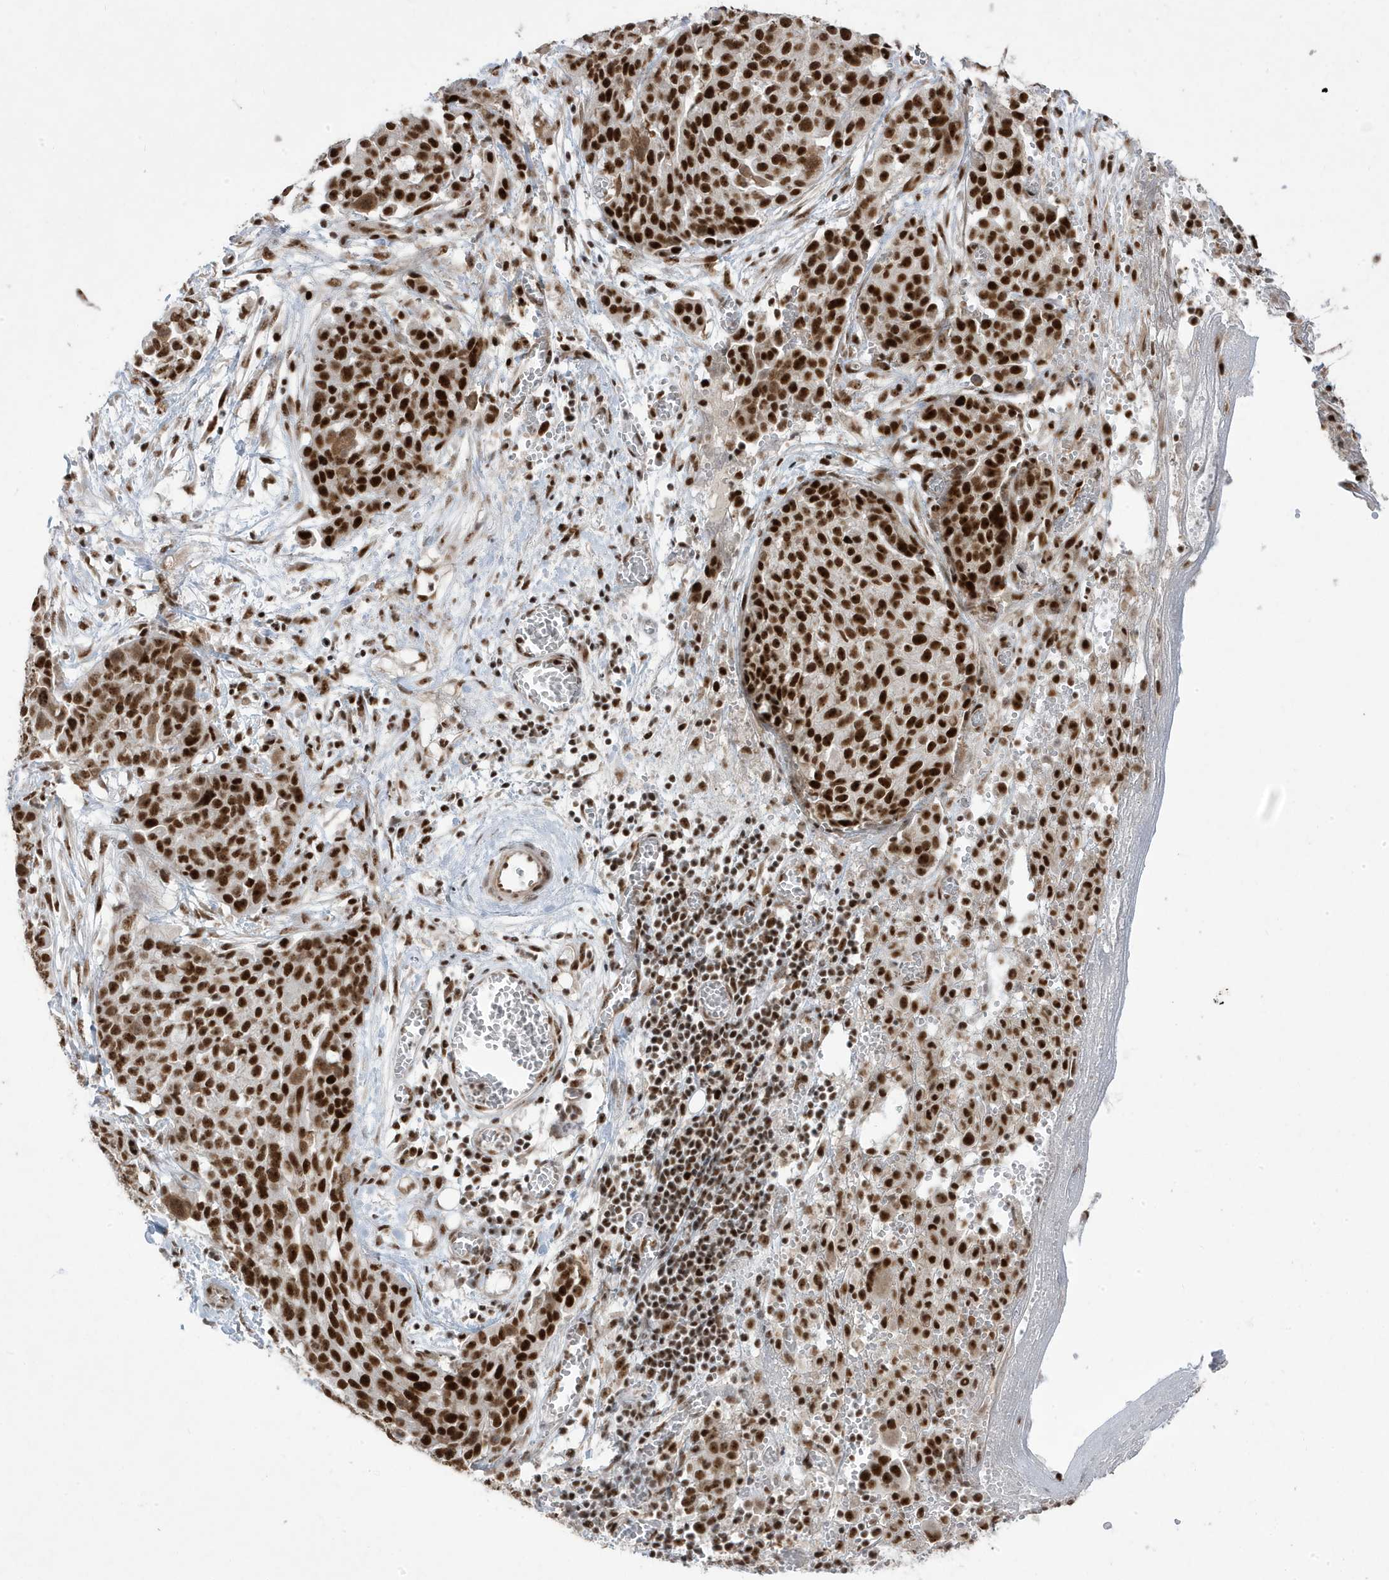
{"staining": {"intensity": "strong", "quantity": ">75%", "location": "nuclear"}, "tissue": "ovarian cancer", "cell_type": "Tumor cells", "image_type": "cancer", "snomed": [{"axis": "morphology", "description": "Cystadenocarcinoma, serous, NOS"}, {"axis": "topography", "description": "Soft tissue"}, {"axis": "topography", "description": "Ovary"}], "caption": "Immunohistochemistry of ovarian serous cystadenocarcinoma exhibits high levels of strong nuclear positivity in about >75% of tumor cells. Immunohistochemistry stains the protein of interest in brown and the nuclei are stained blue.", "gene": "MTREX", "patient": {"sex": "female", "age": 57}}